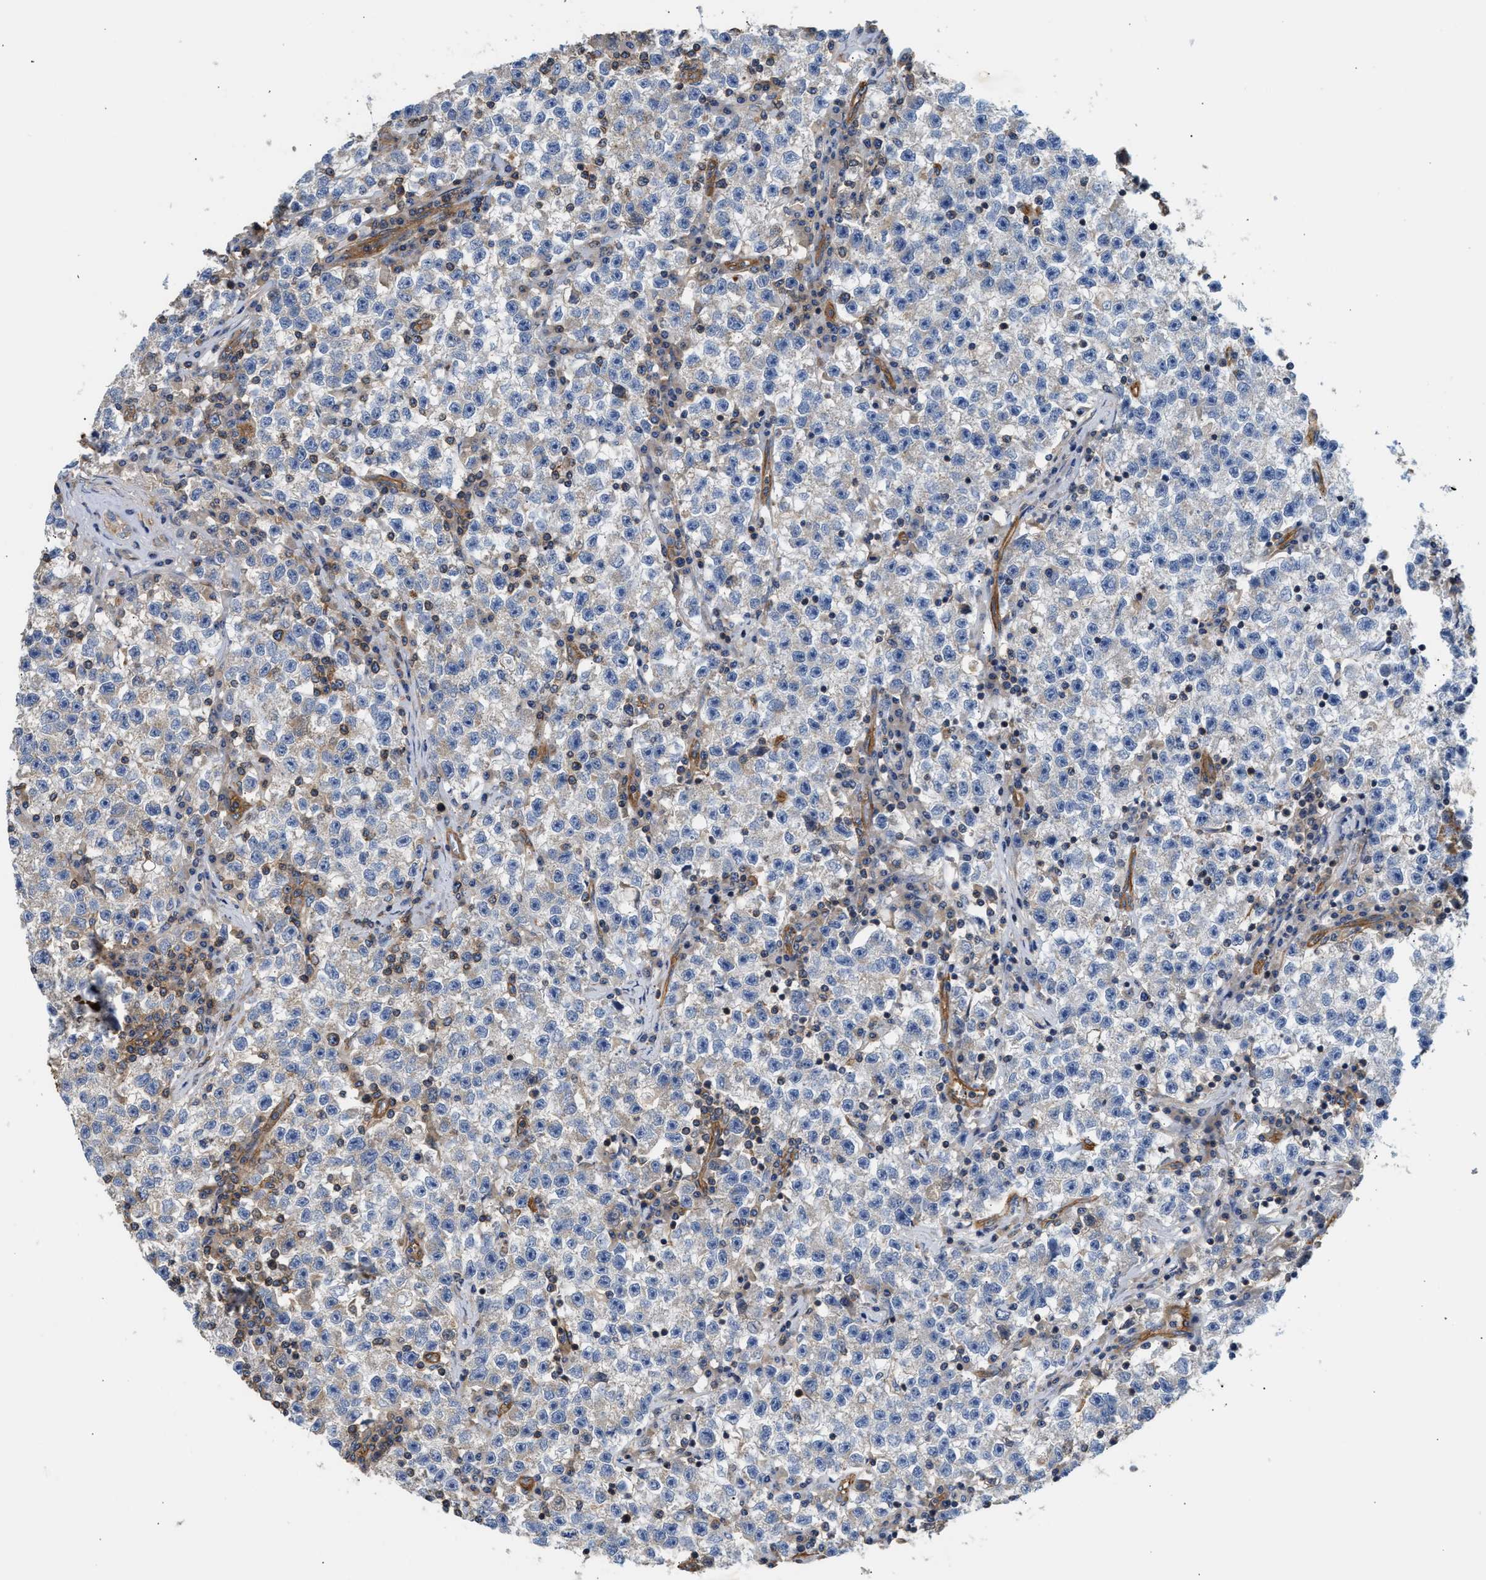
{"staining": {"intensity": "negative", "quantity": "none", "location": "none"}, "tissue": "testis cancer", "cell_type": "Tumor cells", "image_type": "cancer", "snomed": [{"axis": "morphology", "description": "Seminoma, NOS"}, {"axis": "topography", "description": "Testis"}], "caption": "A photomicrograph of human testis cancer (seminoma) is negative for staining in tumor cells.", "gene": "SAMD9L", "patient": {"sex": "male", "age": 22}}